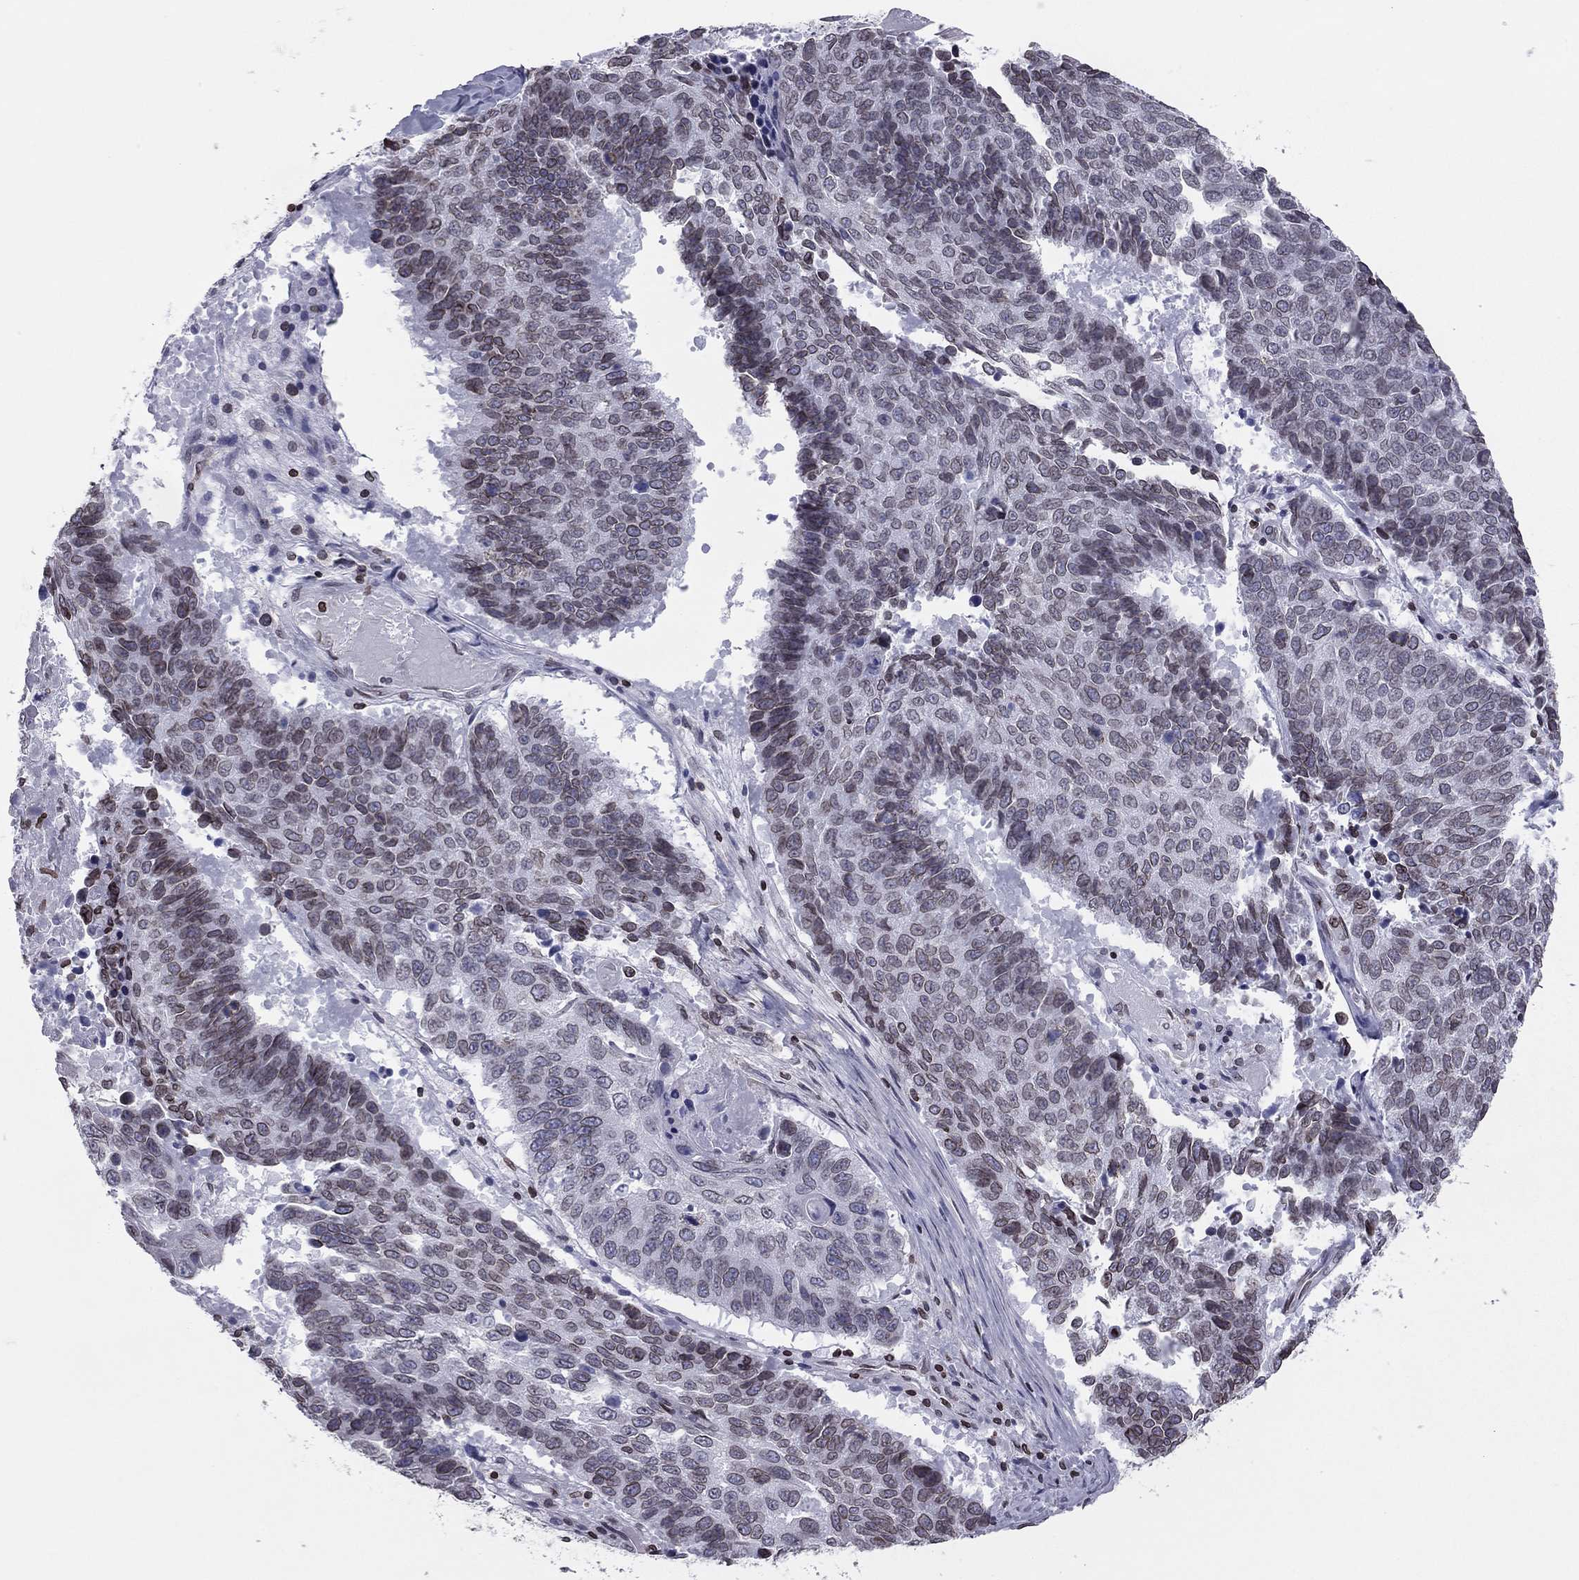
{"staining": {"intensity": "weak", "quantity": "25%-75%", "location": "cytoplasmic/membranous,nuclear"}, "tissue": "lung cancer", "cell_type": "Tumor cells", "image_type": "cancer", "snomed": [{"axis": "morphology", "description": "Squamous cell carcinoma, NOS"}, {"axis": "topography", "description": "Lung"}], "caption": "Immunohistochemical staining of human lung cancer demonstrates low levels of weak cytoplasmic/membranous and nuclear positivity in about 25%-75% of tumor cells.", "gene": "ESPL1", "patient": {"sex": "male", "age": 73}}